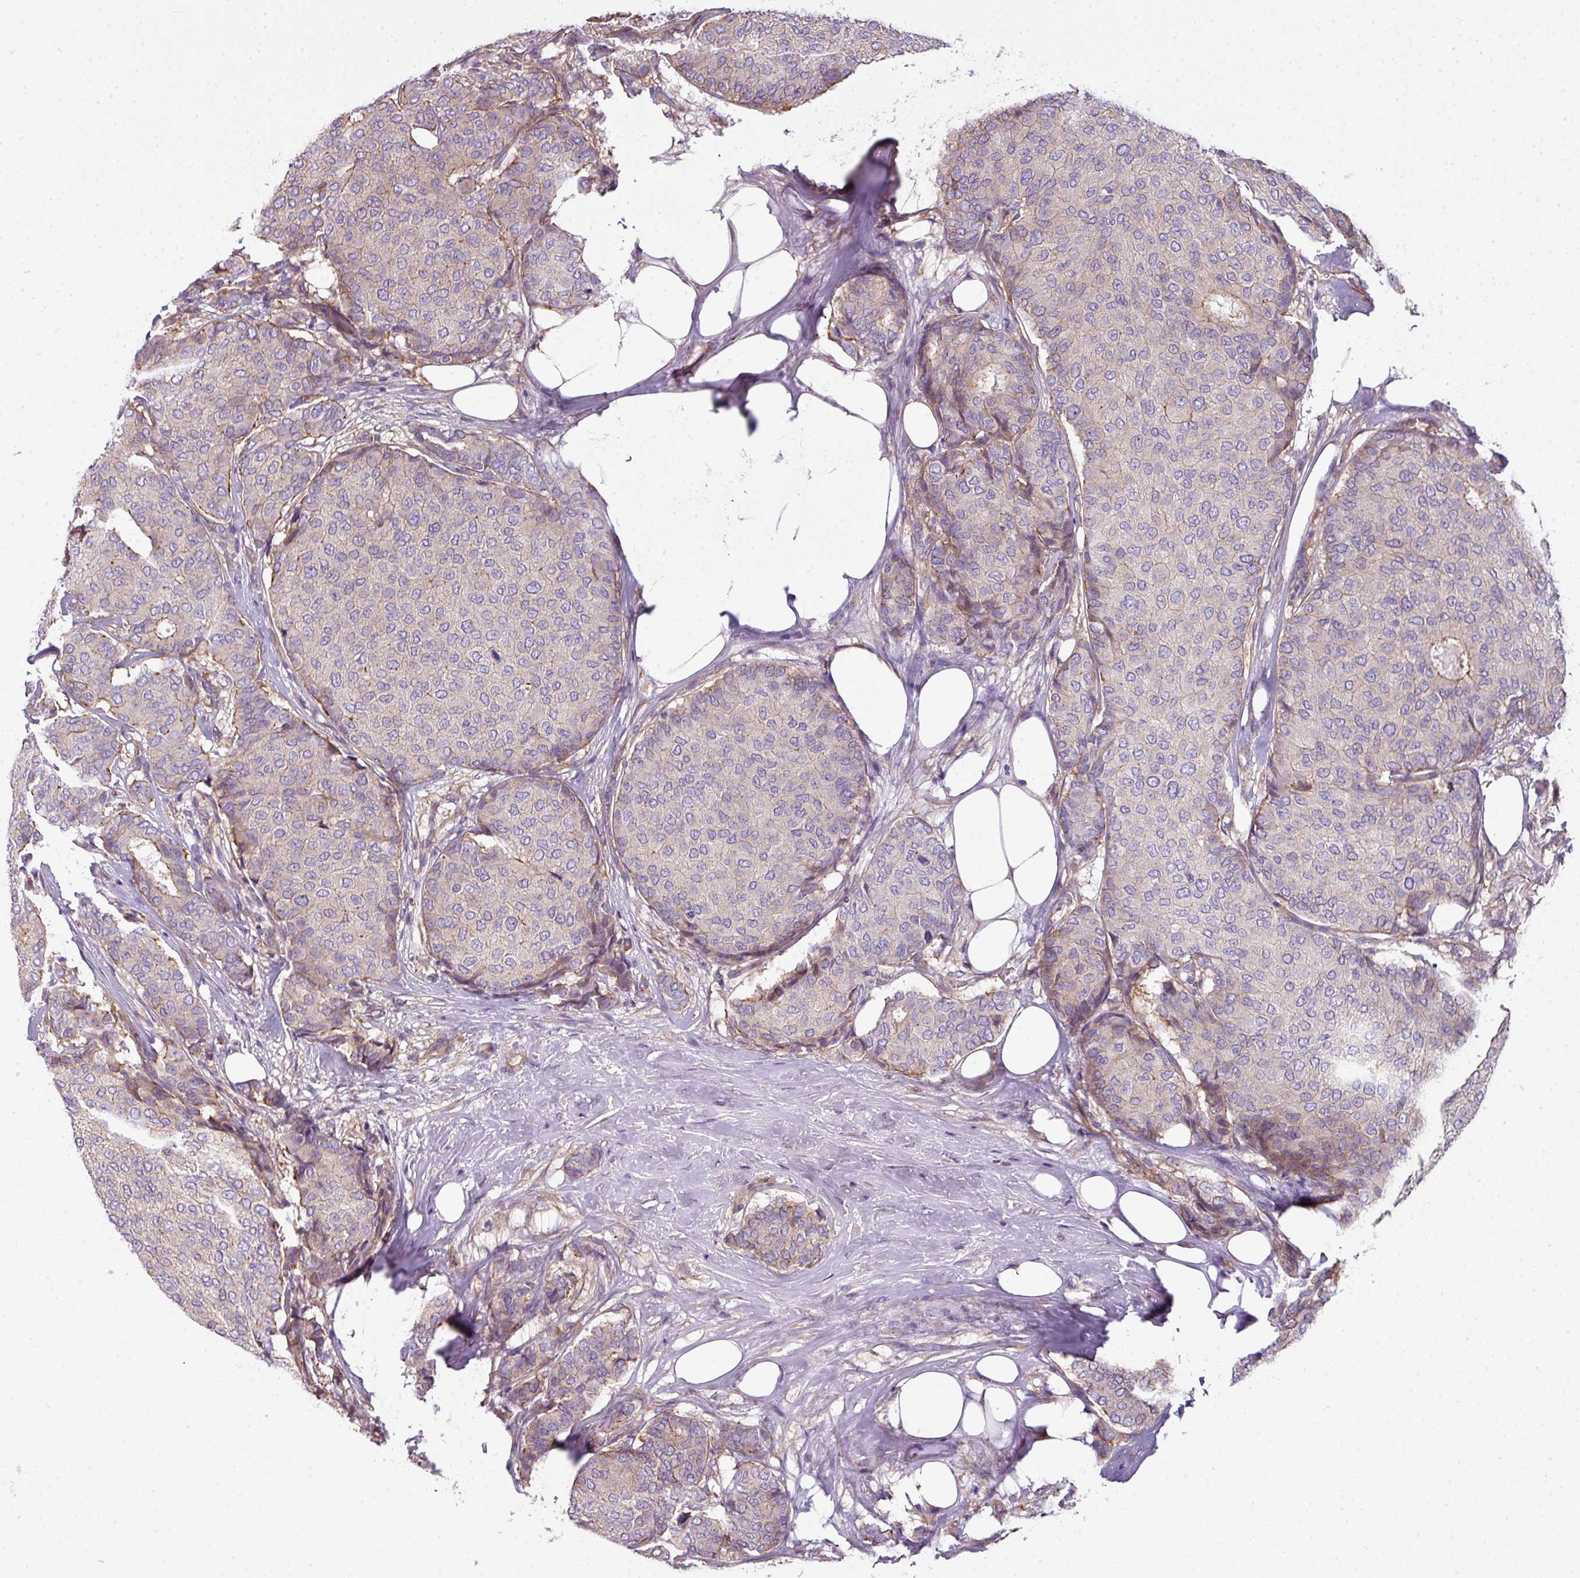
{"staining": {"intensity": "weak", "quantity": "<25%", "location": "cytoplasmic/membranous"}, "tissue": "breast cancer", "cell_type": "Tumor cells", "image_type": "cancer", "snomed": [{"axis": "morphology", "description": "Duct carcinoma"}, {"axis": "topography", "description": "Breast"}], "caption": "The photomicrograph reveals no staining of tumor cells in breast cancer (invasive ductal carcinoma).", "gene": "PALS2", "patient": {"sex": "female", "age": 75}}